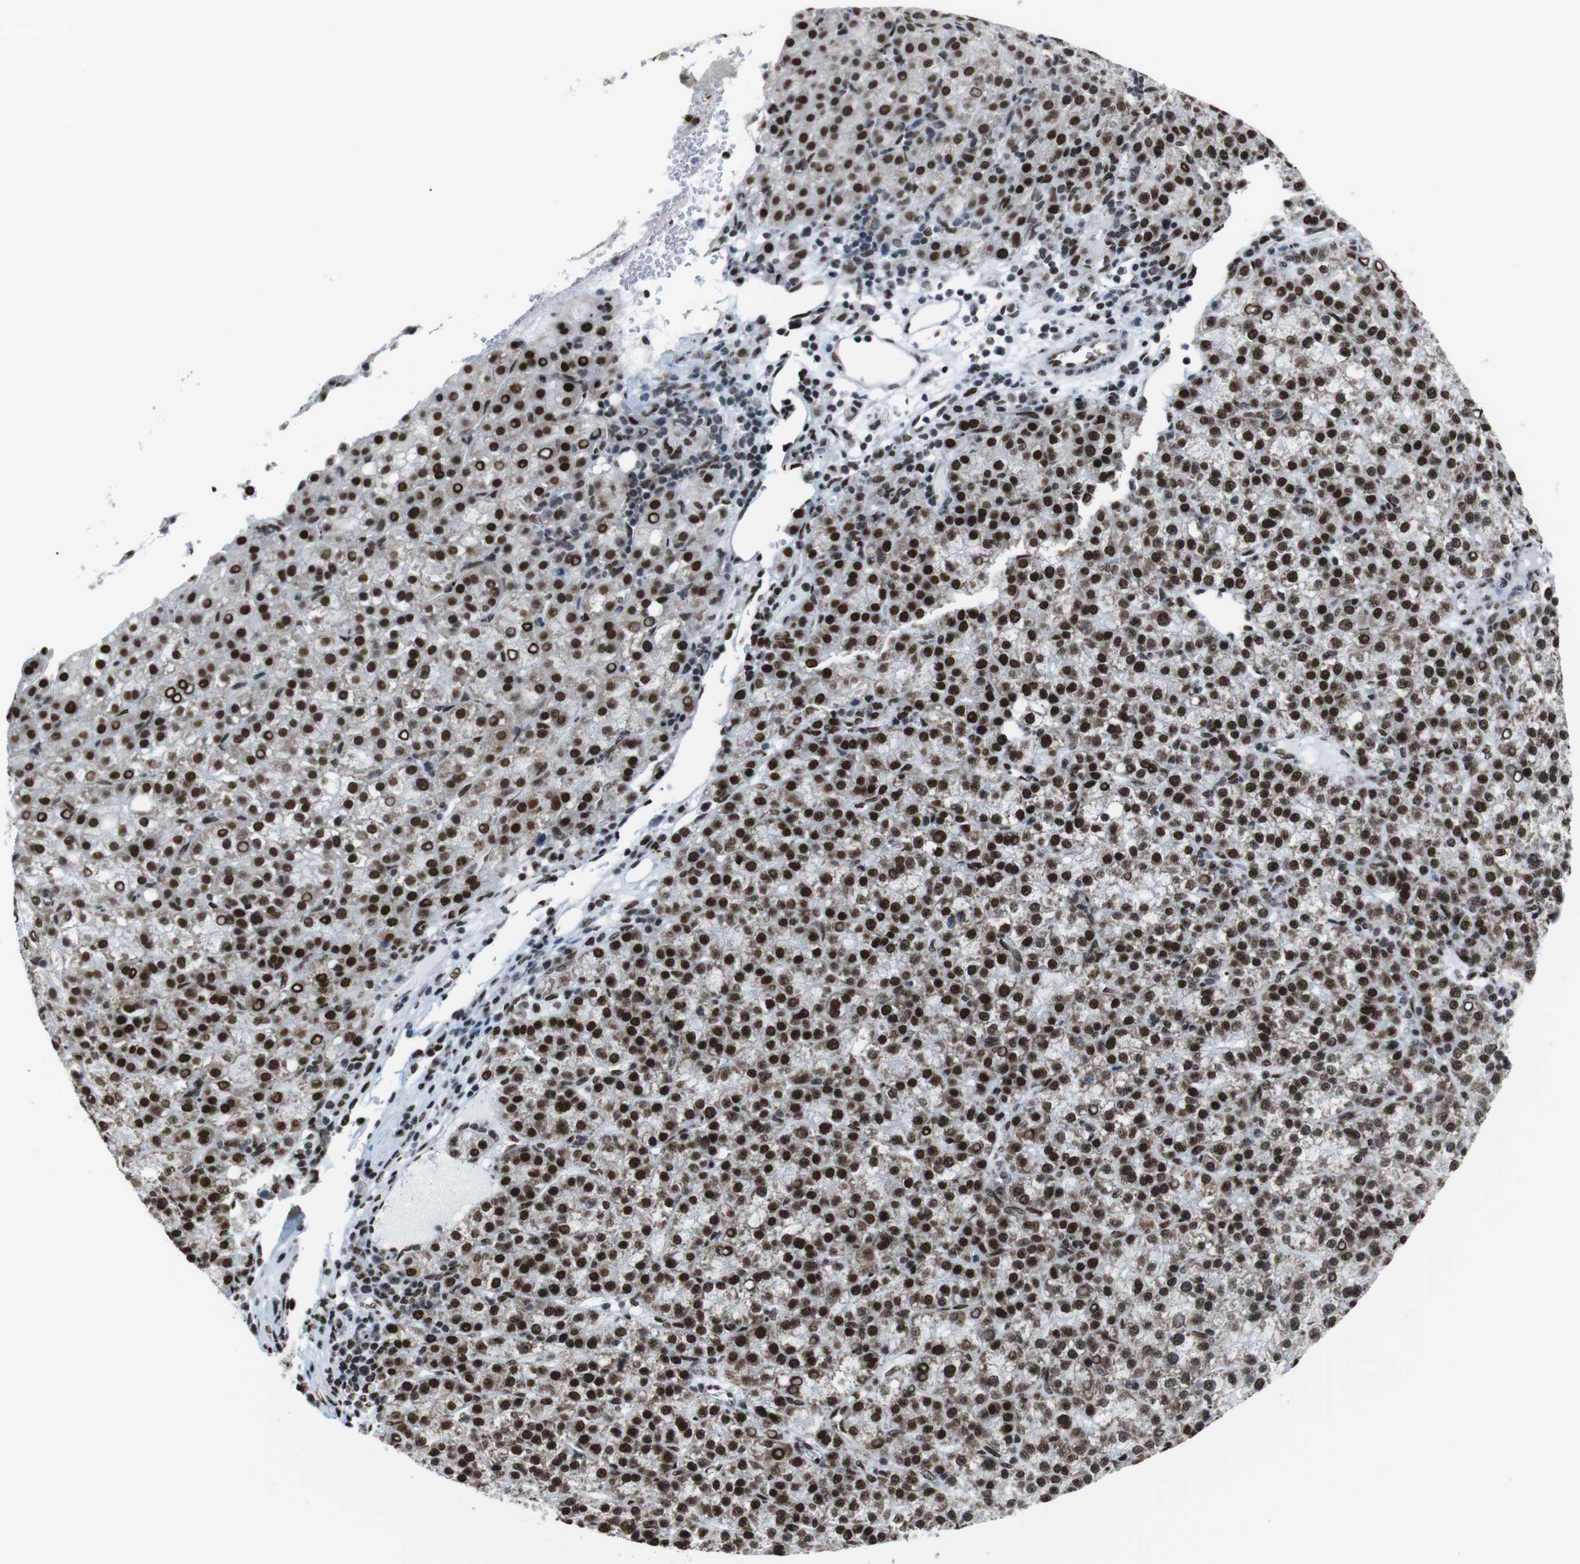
{"staining": {"intensity": "strong", "quantity": ">75%", "location": "nuclear"}, "tissue": "liver cancer", "cell_type": "Tumor cells", "image_type": "cancer", "snomed": [{"axis": "morphology", "description": "Carcinoma, Hepatocellular, NOS"}, {"axis": "topography", "description": "Liver"}], "caption": "A micrograph of liver cancer stained for a protein demonstrates strong nuclear brown staining in tumor cells.", "gene": "ROMO1", "patient": {"sex": "female", "age": 58}}